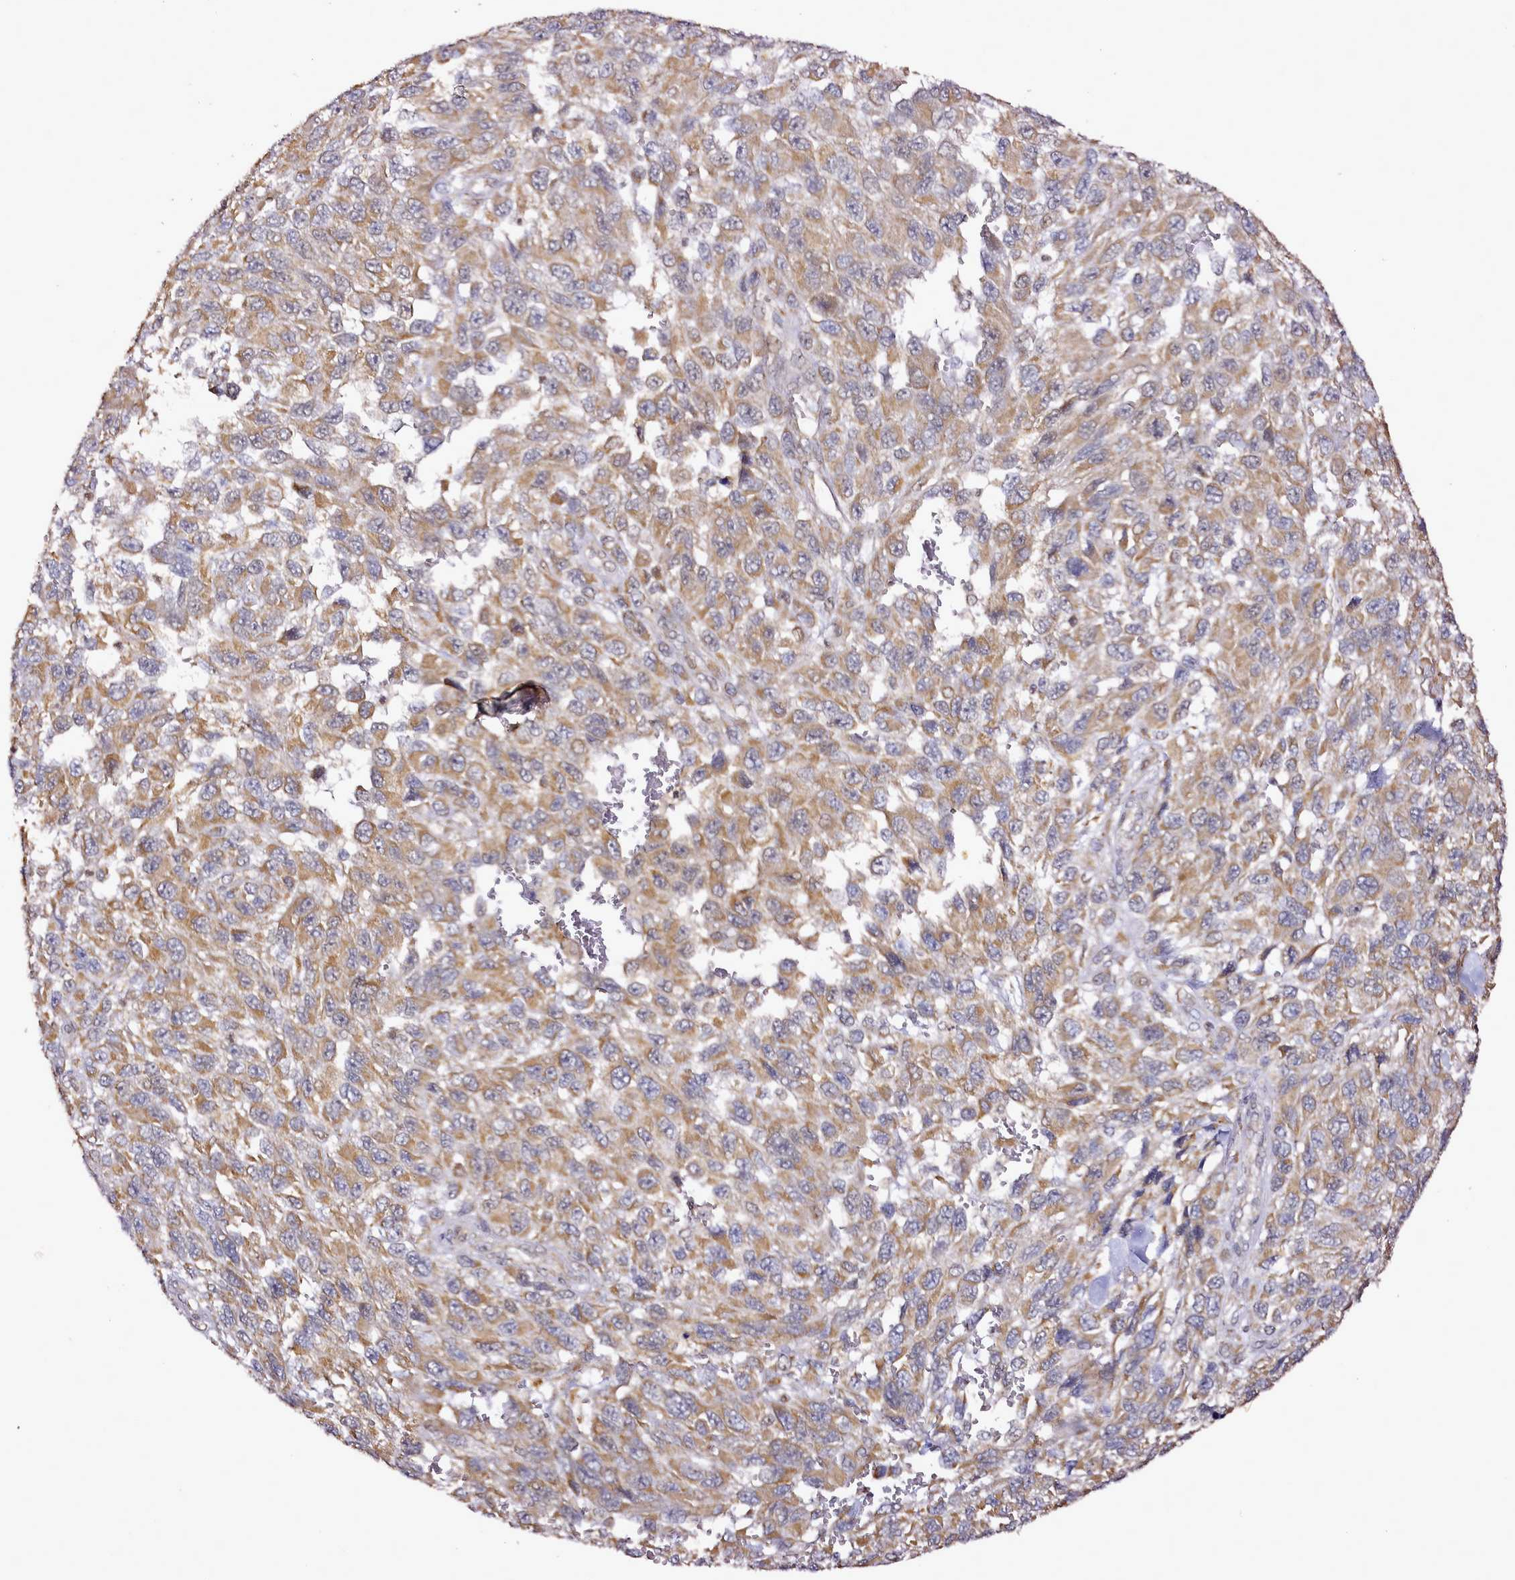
{"staining": {"intensity": "moderate", "quantity": ">75%", "location": "cytoplasmic/membranous"}, "tissue": "melanoma", "cell_type": "Tumor cells", "image_type": "cancer", "snomed": [{"axis": "morphology", "description": "Normal tissue, NOS"}, {"axis": "morphology", "description": "Malignant melanoma, NOS"}, {"axis": "topography", "description": "Skin"}], "caption": "Melanoma was stained to show a protein in brown. There is medium levels of moderate cytoplasmic/membranous staining in approximately >75% of tumor cells. Using DAB (3,3'-diaminobenzidine) (brown) and hematoxylin (blue) stains, captured at high magnification using brightfield microscopy.", "gene": "EDIL3", "patient": {"sex": "female", "age": 96}}